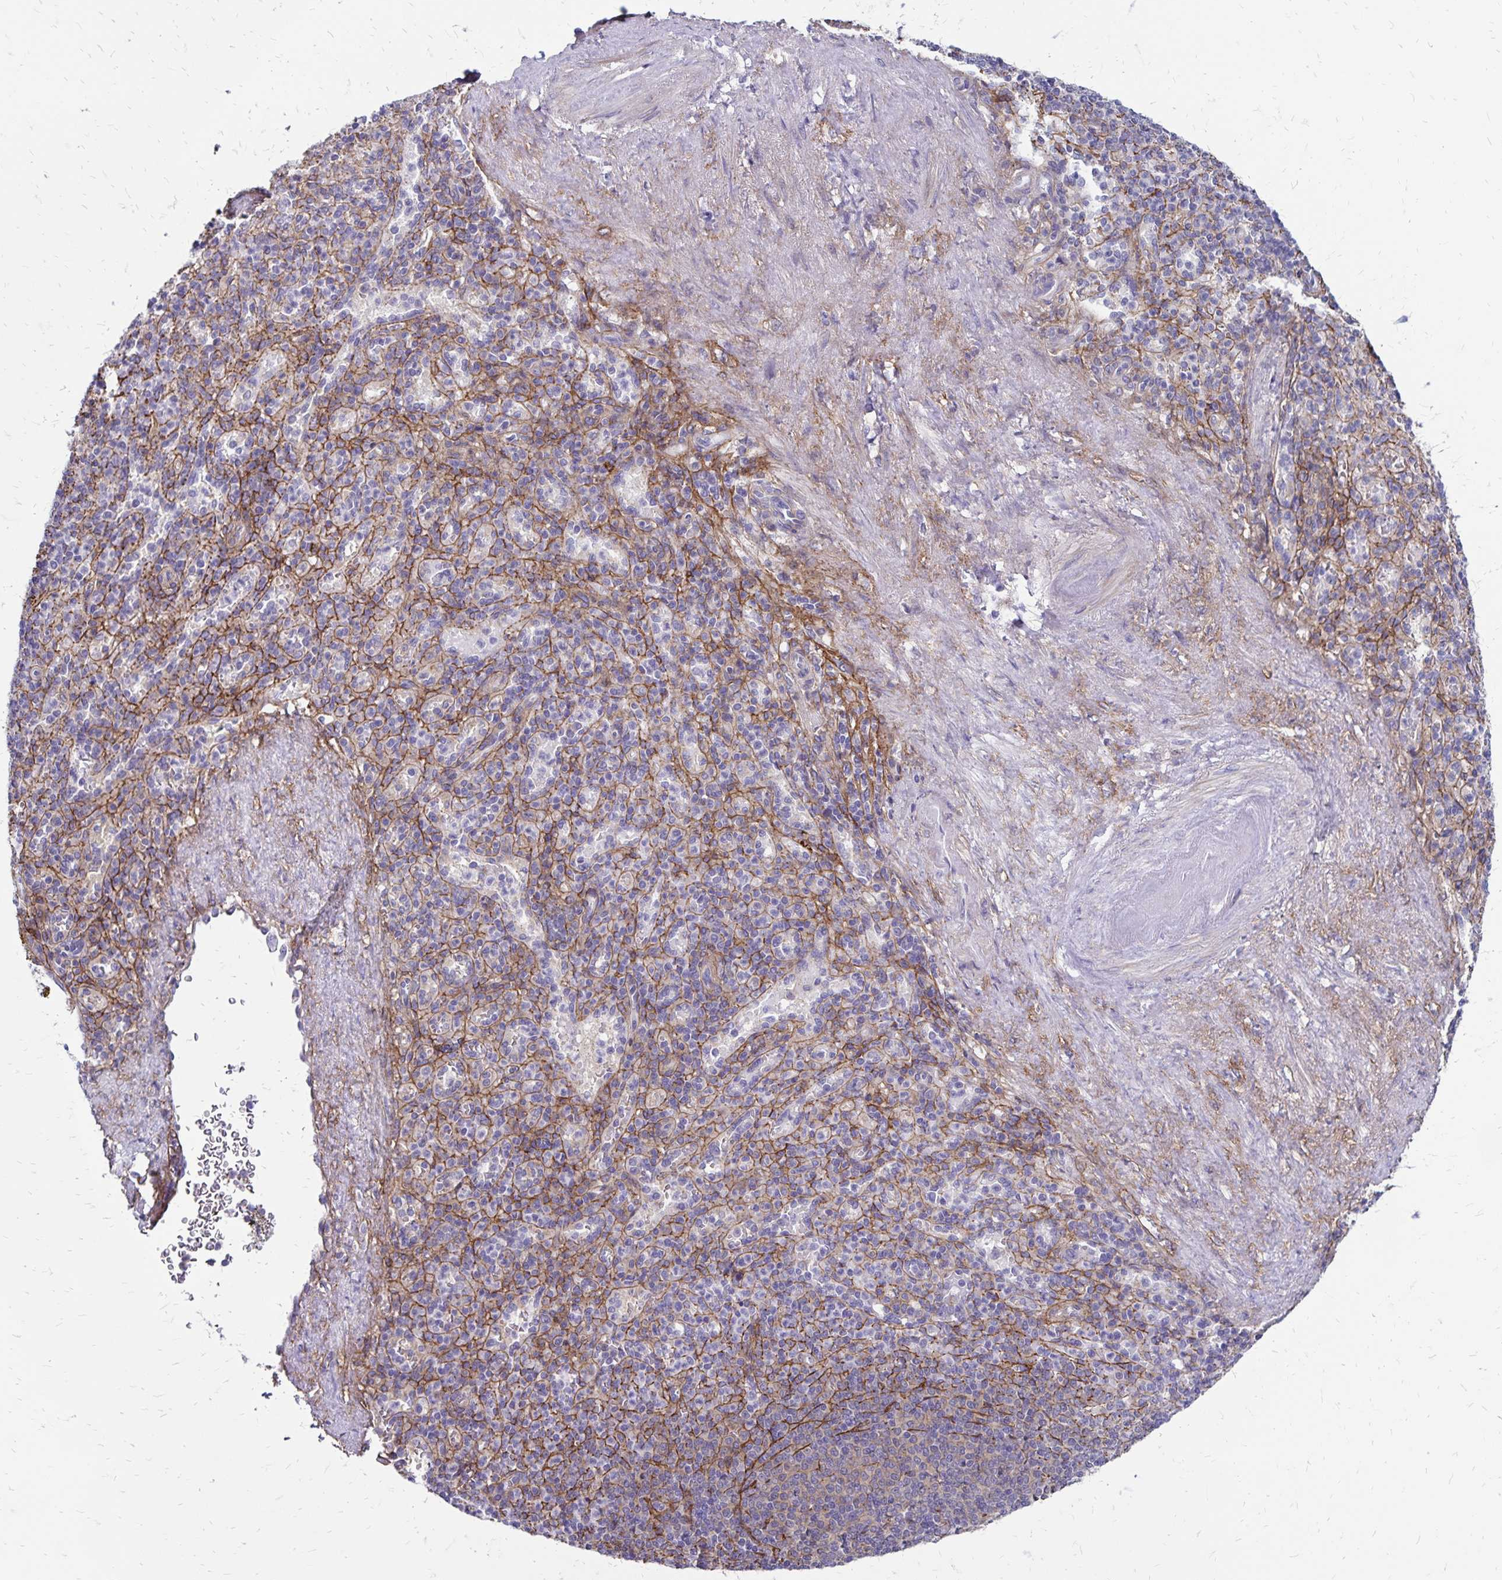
{"staining": {"intensity": "negative", "quantity": "none", "location": "none"}, "tissue": "spleen", "cell_type": "Cells in red pulp", "image_type": "normal", "snomed": [{"axis": "morphology", "description": "Normal tissue, NOS"}, {"axis": "topography", "description": "Spleen"}], "caption": "Histopathology image shows no significant protein staining in cells in red pulp of benign spleen. (DAB immunohistochemistry visualized using brightfield microscopy, high magnification).", "gene": "TNS3", "patient": {"sex": "female", "age": 74}}